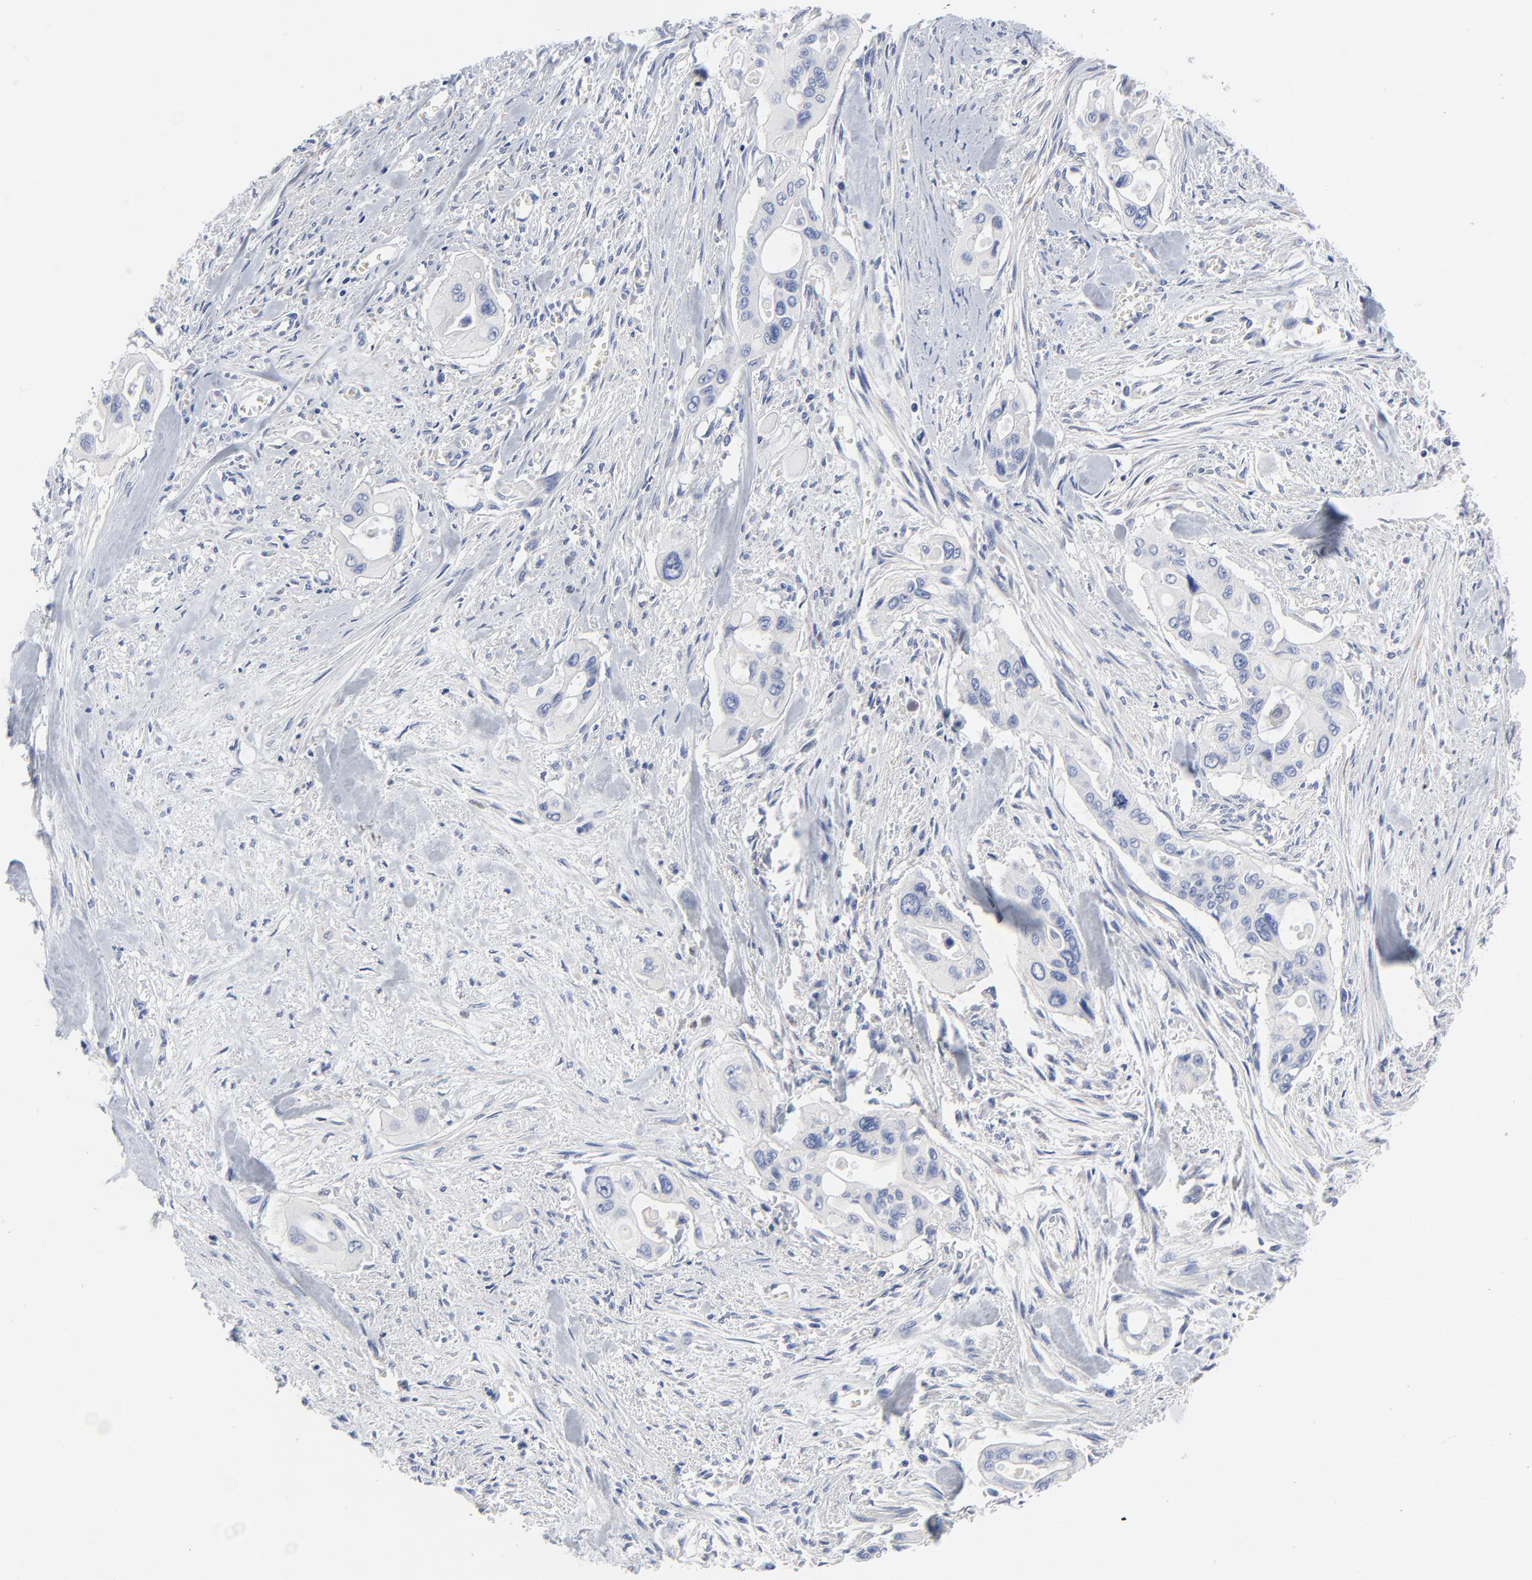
{"staining": {"intensity": "negative", "quantity": "none", "location": "none"}, "tissue": "pancreatic cancer", "cell_type": "Tumor cells", "image_type": "cancer", "snomed": [{"axis": "morphology", "description": "Adenocarcinoma, NOS"}, {"axis": "topography", "description": "Pancreas"}], "caption": "Tumor cells show no significant positivity in pancreatic cancer (adenocarcinoma).", "gene": "STAT2", "patient": {"sex": "male", "age": 77}}